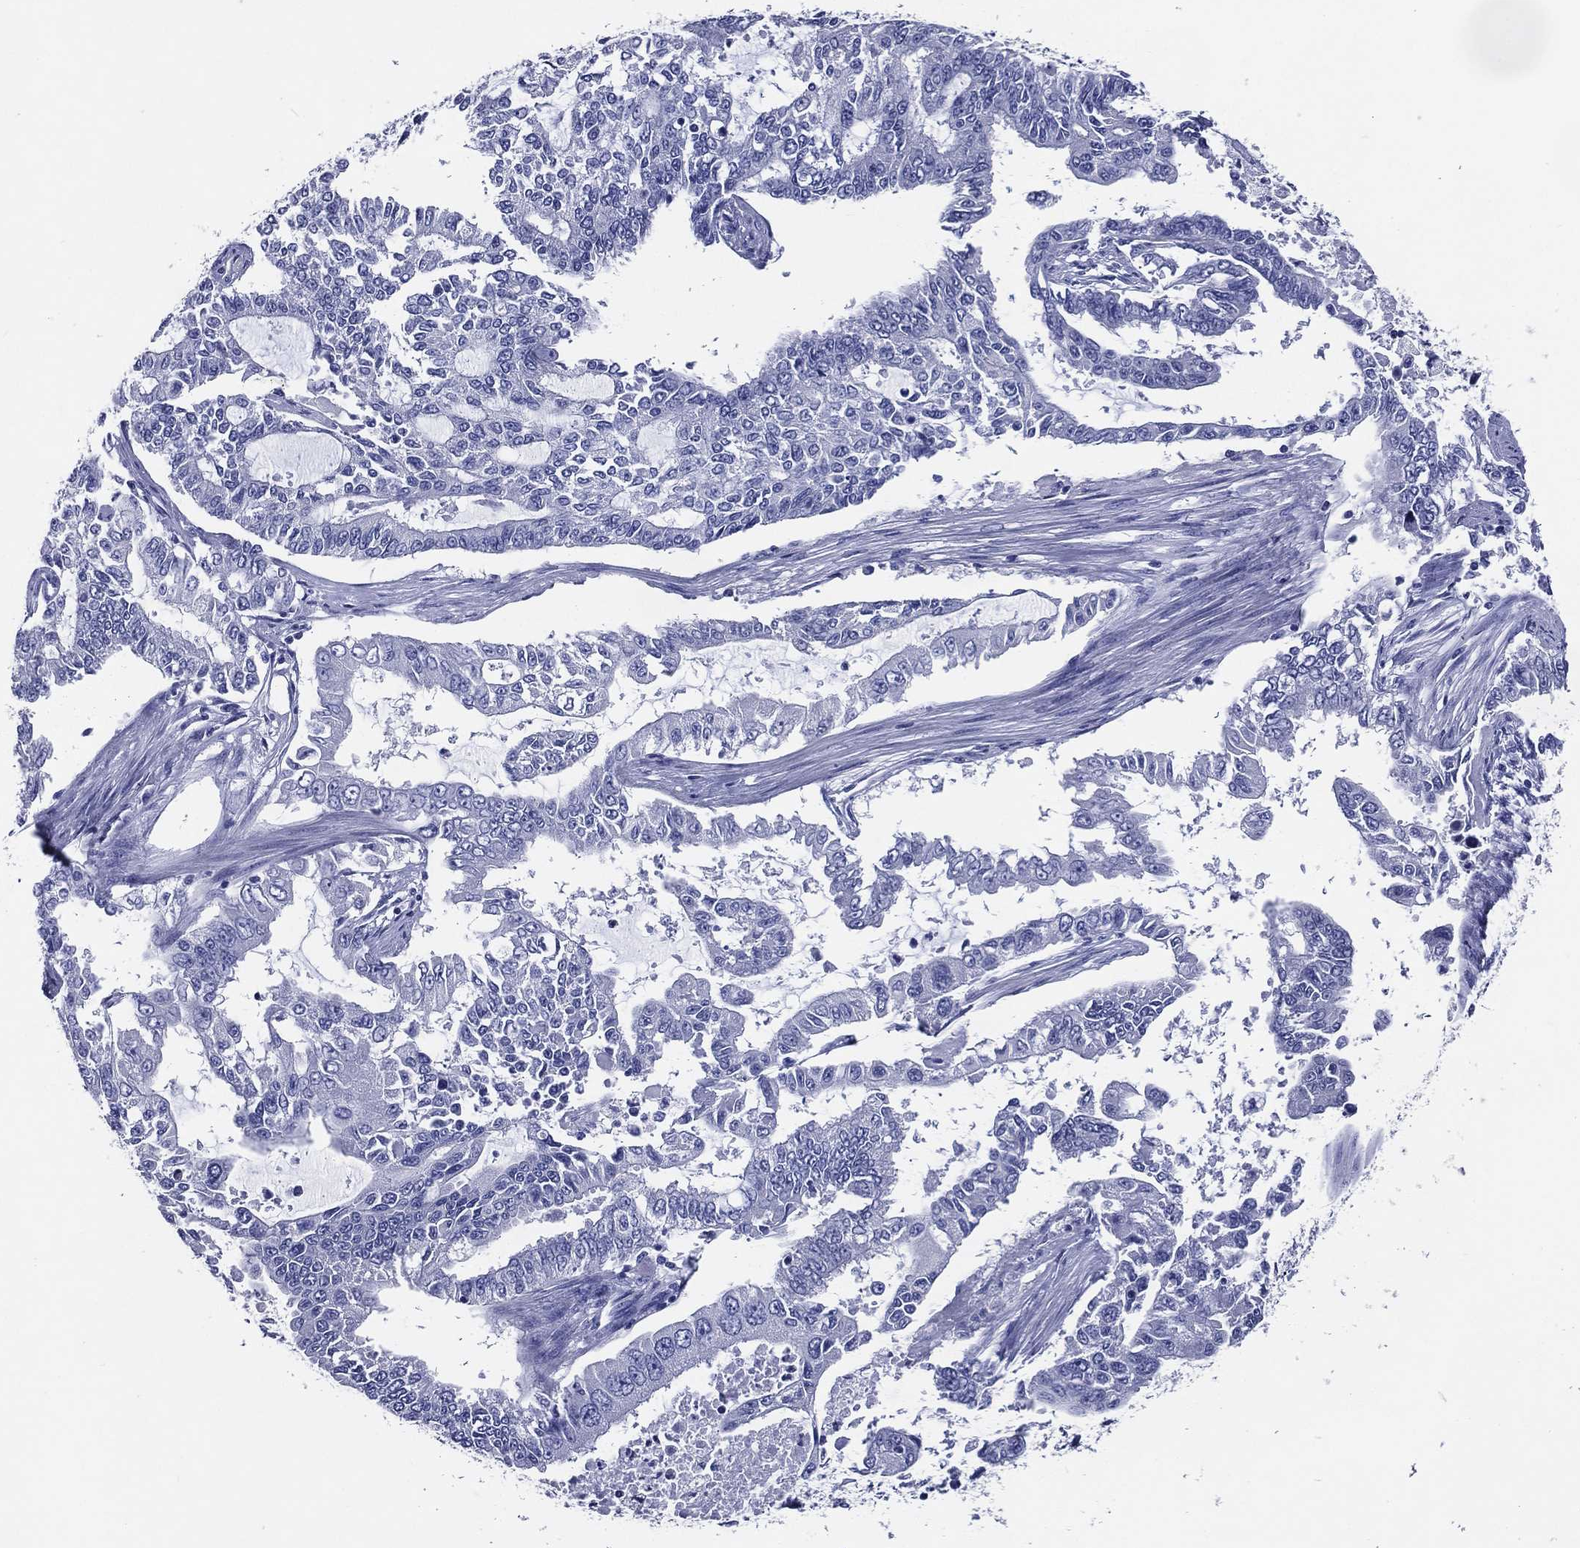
{"staining": {"intensity": "negative", "quantity": "none", "location": "none"}, "tissue": "endometrial cancer", "cell_type": "Tumor cells", "image_type": "cancer", "snomed": [{"axis": "morphology", "description": "Adenocarcinoma, NOS"}, {"axis": "topography", "description": "Uterus"}], "caption": "IHC of human adenocarcinoma (endometrial) demonstrates no staining in tumor cells. (DAB immunohistochemistry (IHC) with hematoxylin counter stain).", "gene": "ACE2", "patient": {"sex": "female", "age": 59}}